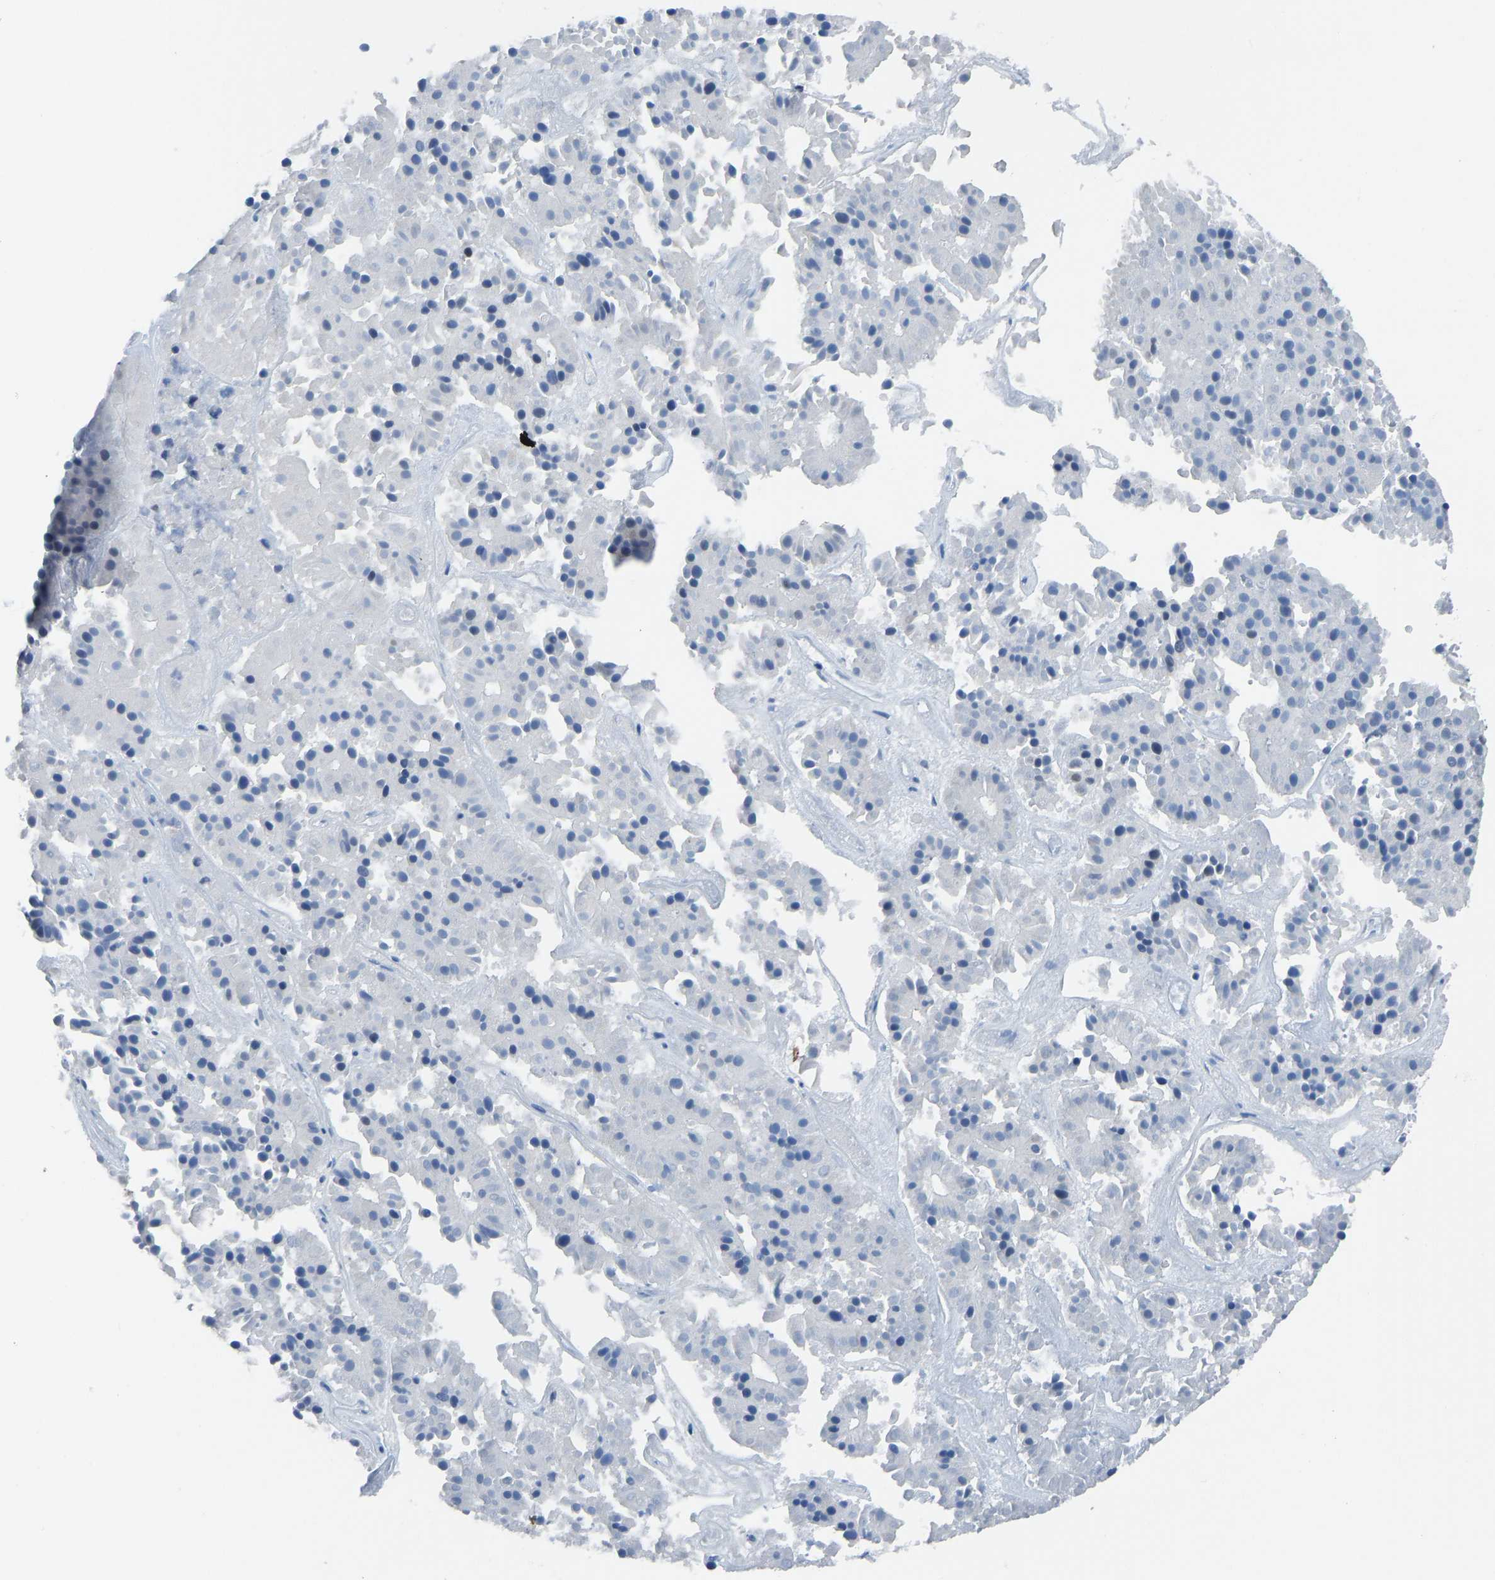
{"staining": {"intensity": "negative", "quantity": "none", "location": "none"}, "tissue": "pancreatic cancer", "cell_type": "Tumor cells", "image_type": "cancer", "snomed": [{"axis": "morphology", "description": "Adenocarcinoma, NOS"}, {"axis": "topography", "description": "Pancreas"}], "caption": "Pancreatic cancer (adenocarcinoma) was stained to show a protein in brown. There is no significant positivity in tumor cells.", "gene": "EGR1", "patient": {"sex": "male", "age": 50}}